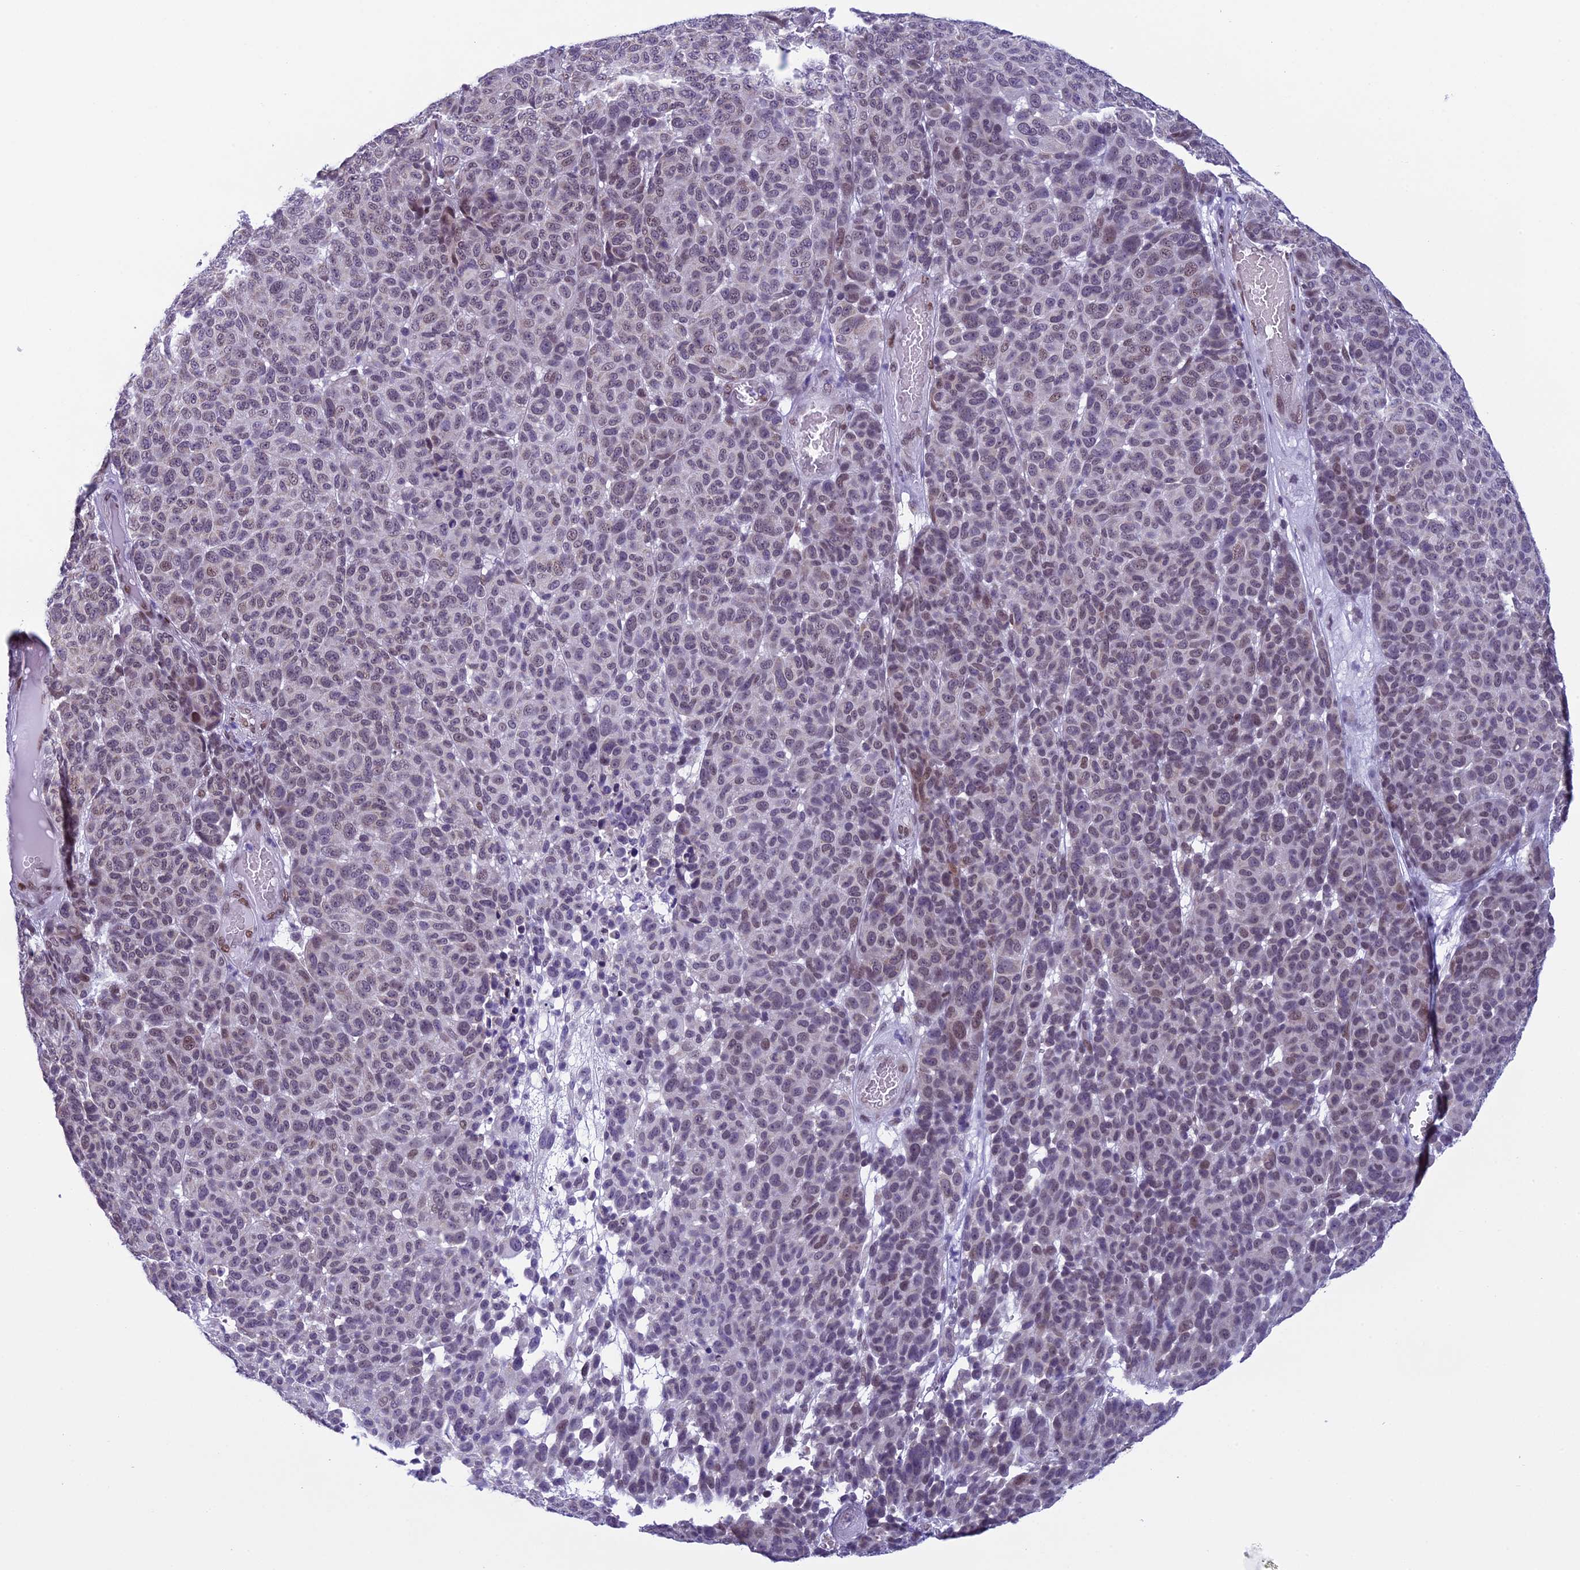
{"staining": {"intensity": "weak", "quantity": "25%-75%", "location": "nuclear"}, "tissue": "melanoma", "cell_type": "Tumor cells", "image_type": "cancer", "snomed": [{"axis": "morphology", "description": "Malignant melanoma, NOS"}, {"axis": "topography", "description": "Skin"}], "caption": "Immunohistochemical staining of human melanoma displays low levels of weak nuclear protein expression in about 25%-75% of tumor cells.", "gene": "ZNF317", "patient": {"sex": "male", "age": 49}}